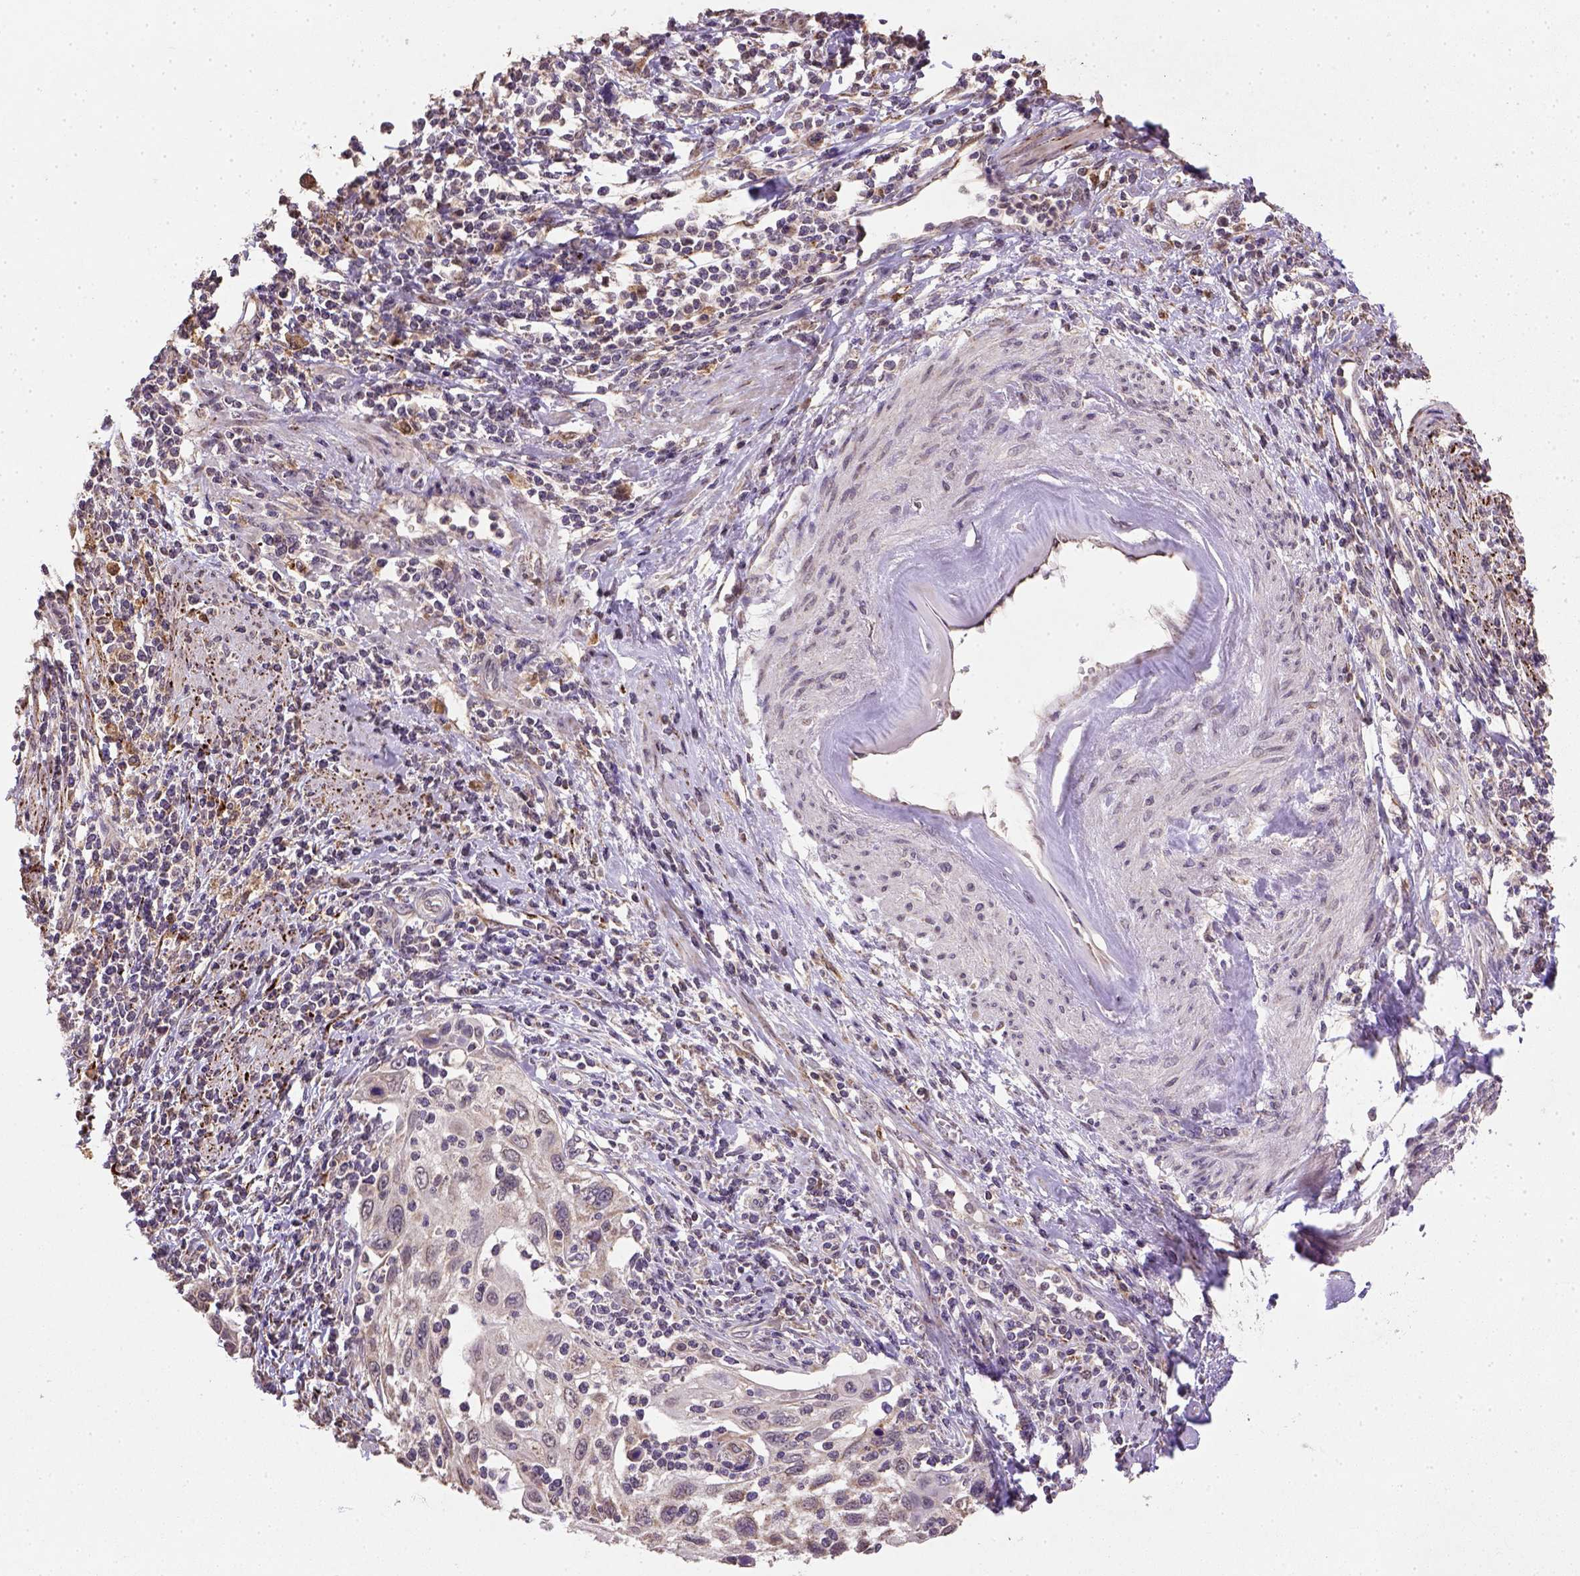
{"staining": {"intensity": "weak", "quantity": "25%-75%", "location": "cytoplasmic/membranous"}, "tissue": "cervical cancer", "cell_type": "Tumor cells", "image_type": "cancer", "snomed": [{"axis": "morphology", "description": "Squamous cell carcinoma, NOS"}, {"axis": "topography", "description": "Cervix"}], "caption": "Immunohistochemistry (IHC) of cervical squamous cell carcinoma exhibits low levels of weak cytoplasmic/membranous positivity in about 25%-75% of tumor cells. (Stains: DAB (3,3'-diaminobenzidine) in brown, nuclei in blue, Microscopy: brightfield microscopy at high magnification).", "gene": "NUDT10", "patient": {"sex": "female", "age": 70}}